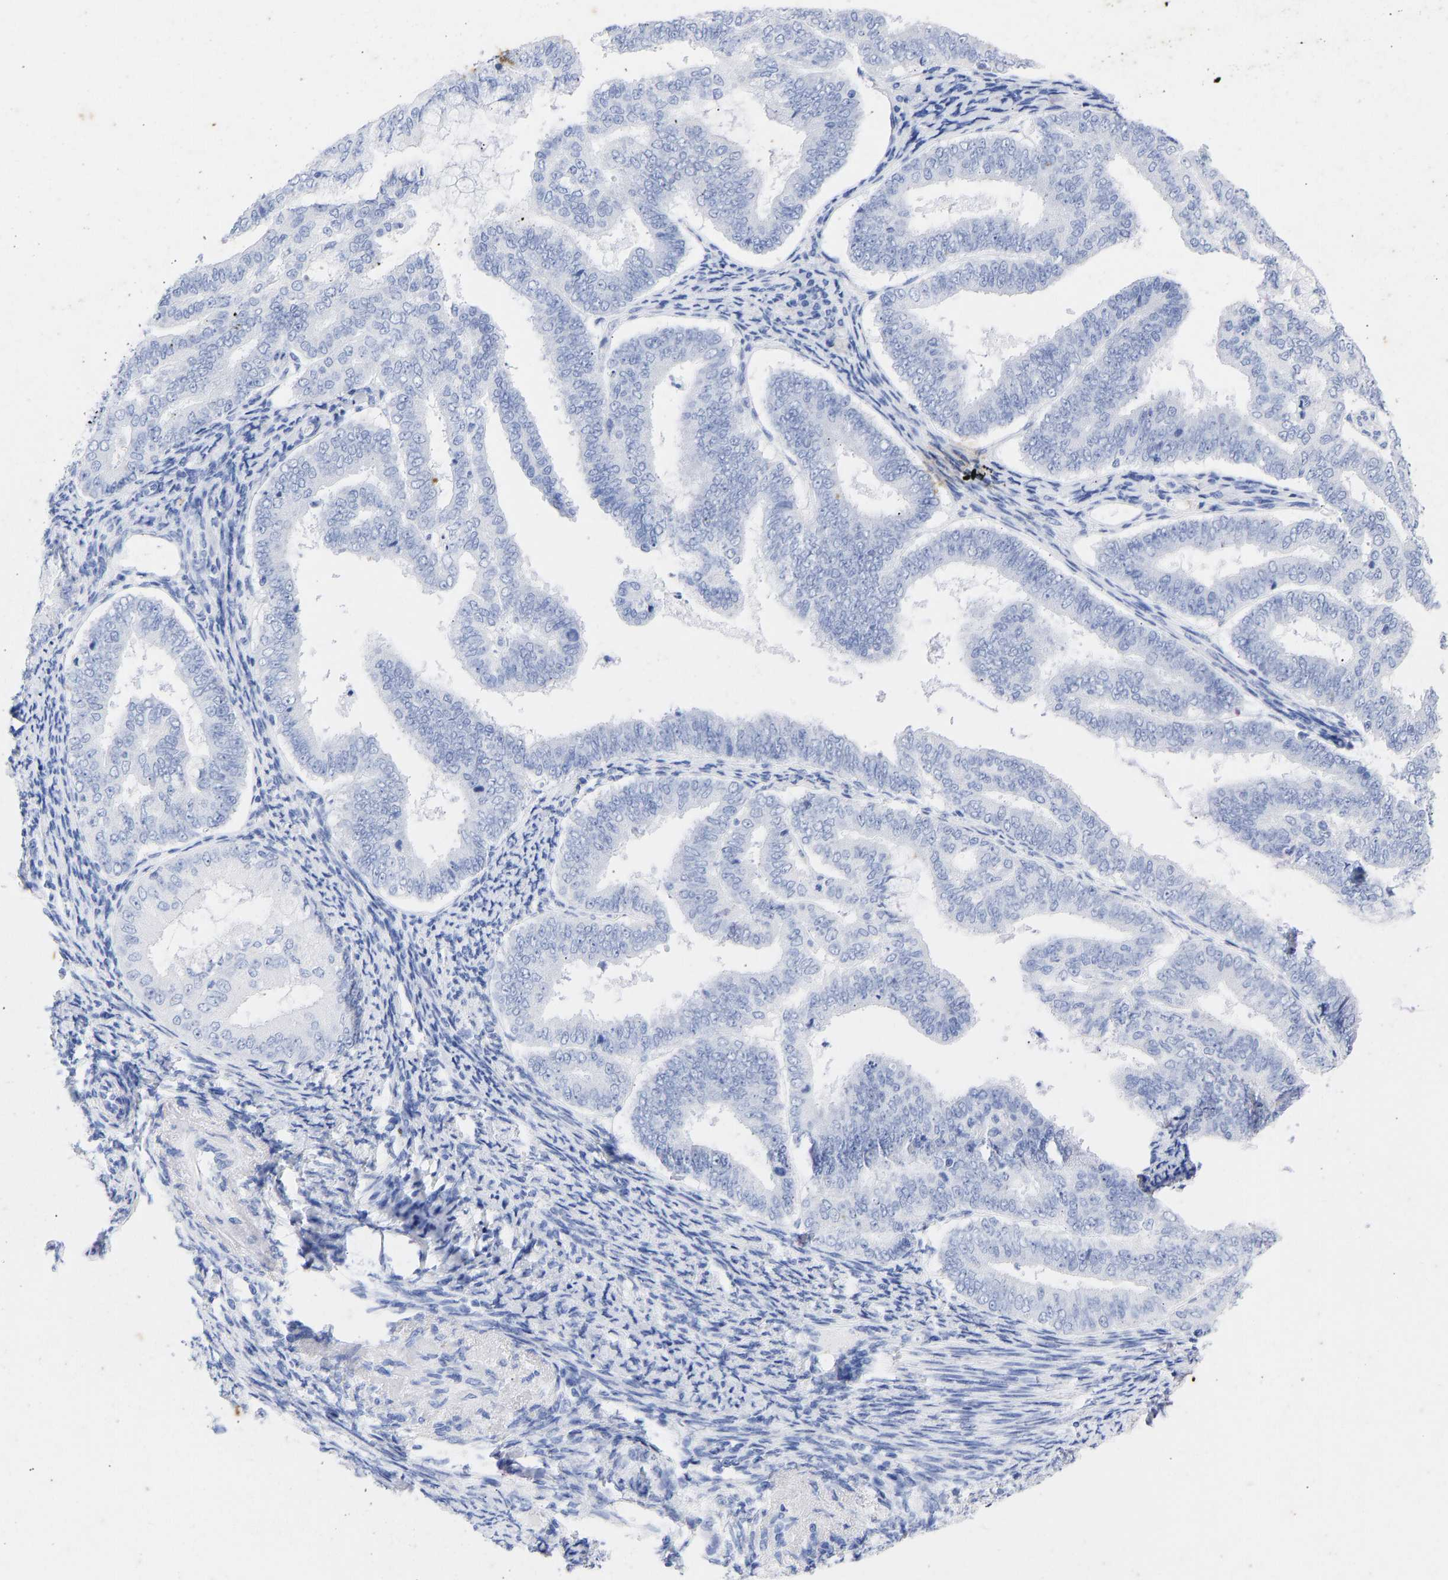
{"staining": {"intensity": "negative", "quantity": "none", "location": "none"}, "tissue": "endometrial cancer", "cell_type": "Tumor cells", "image_type": "cancer", "snomed": [{"axis": "morphology", "description": "Adenocarcinoma, NOS"}, {"axis": "topography", "description": "Endometrium"}], "caption": "An image of human endometrial adenocarcinoma is negative for staining in tumor cells. (DAB (3,3'-diaminobenzidine) immunohistochemistry (IHC), high magnification).", "gene": "KRT1", "patient": {"sex": "female", "age": 63}}